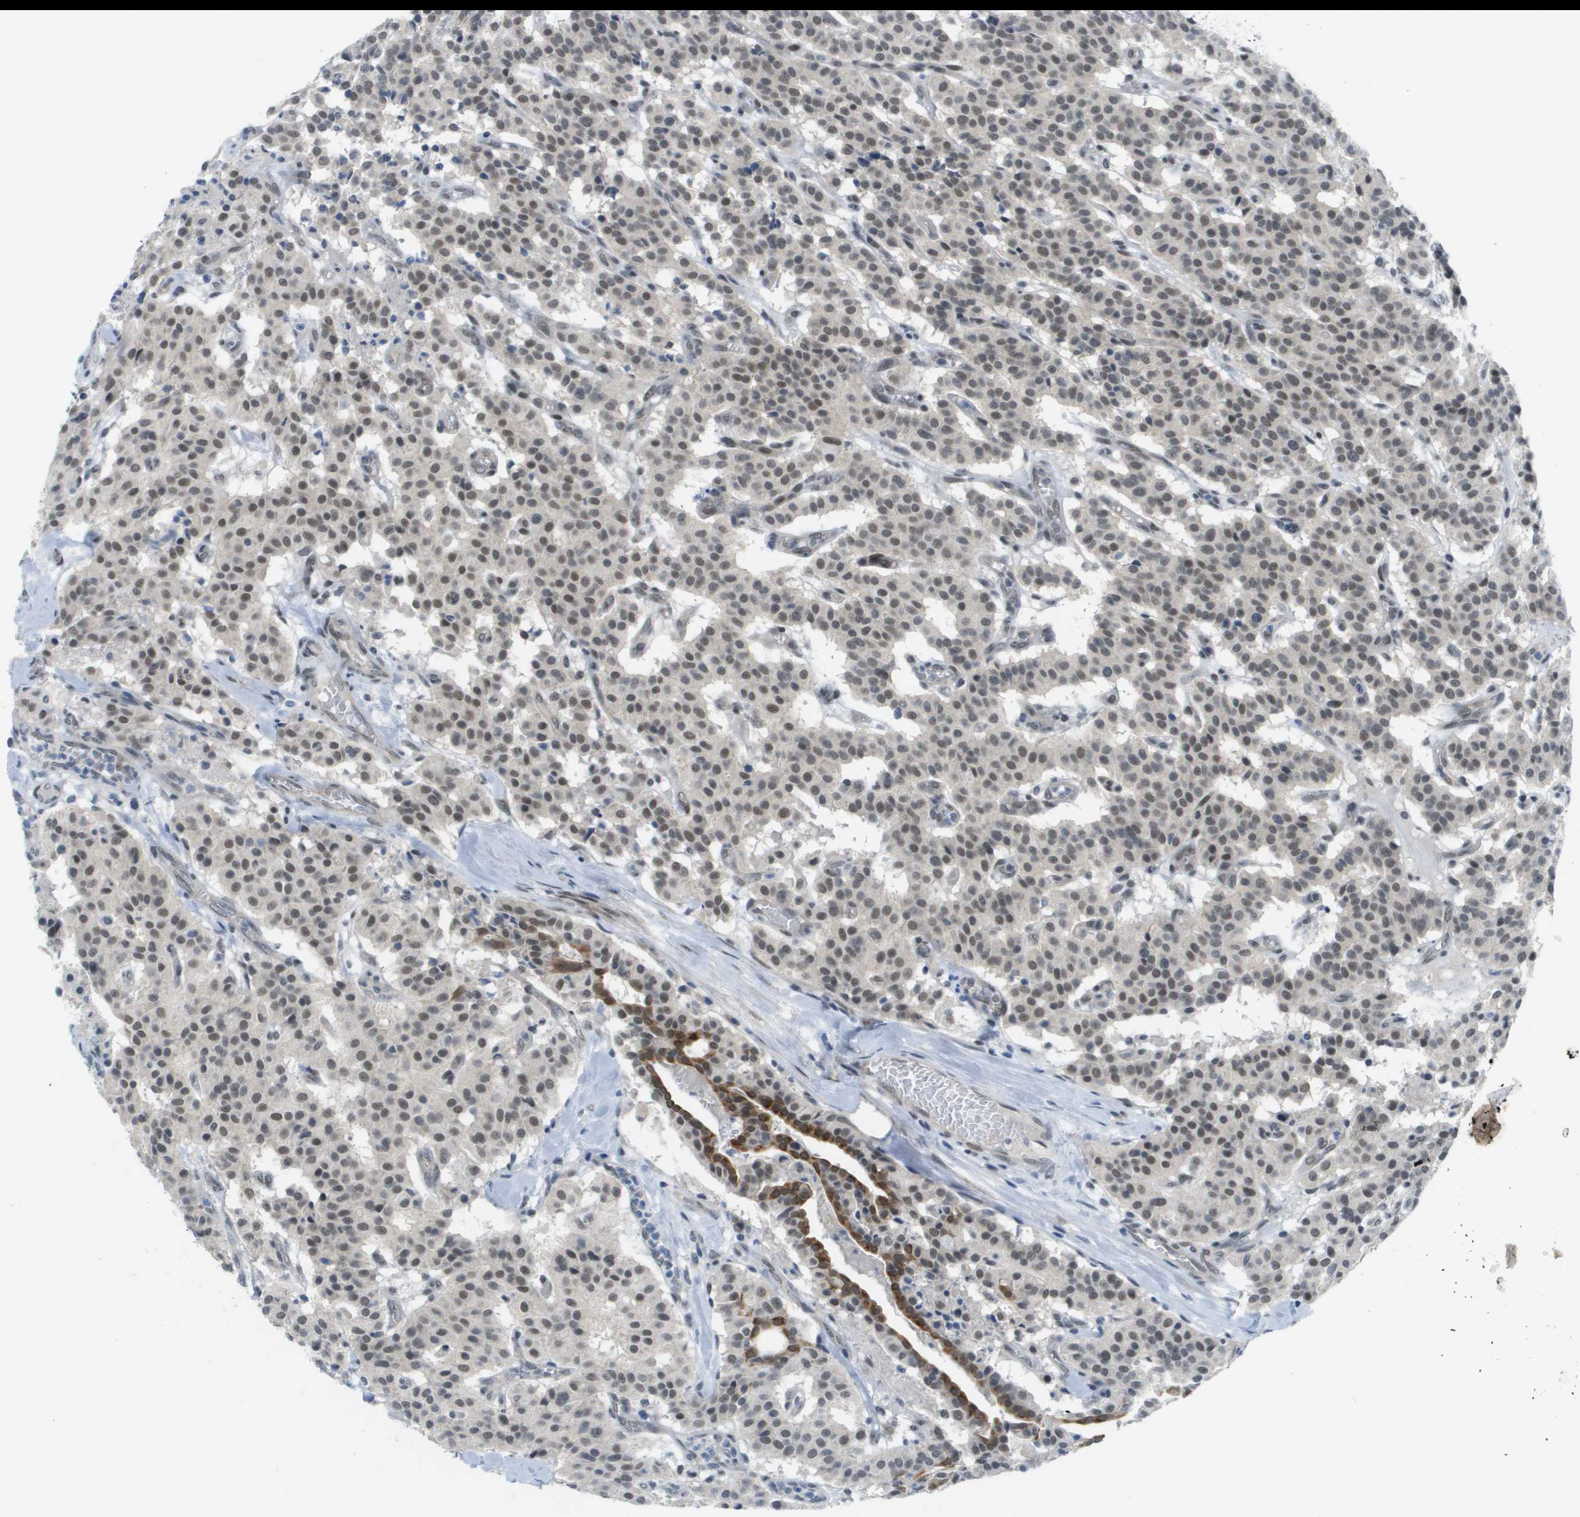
{"staining": {"intensity": "moderate", "quantity": ">75%", "location": "nuclear"}, "tissue": "carcinoid", "cell_type": "Tumor cells", "image_type": "cancer", "snomed": [{"axis": "morphology", "description": "Carcinoid, malignant, NOS"}, {"axis": "topography", "description": "Lung"}], "caption": "Carcinoid was stained to show a protein in brown. There is medium levels of moderate nuclear expression in about >75% of tumor cells. Using DAB (brown) and hematoxylin (blue) stains, captured at high magnification using brightfield microscopy.", "gene": "ARID1B", "patient": {"sex": "male", "age": 30}}